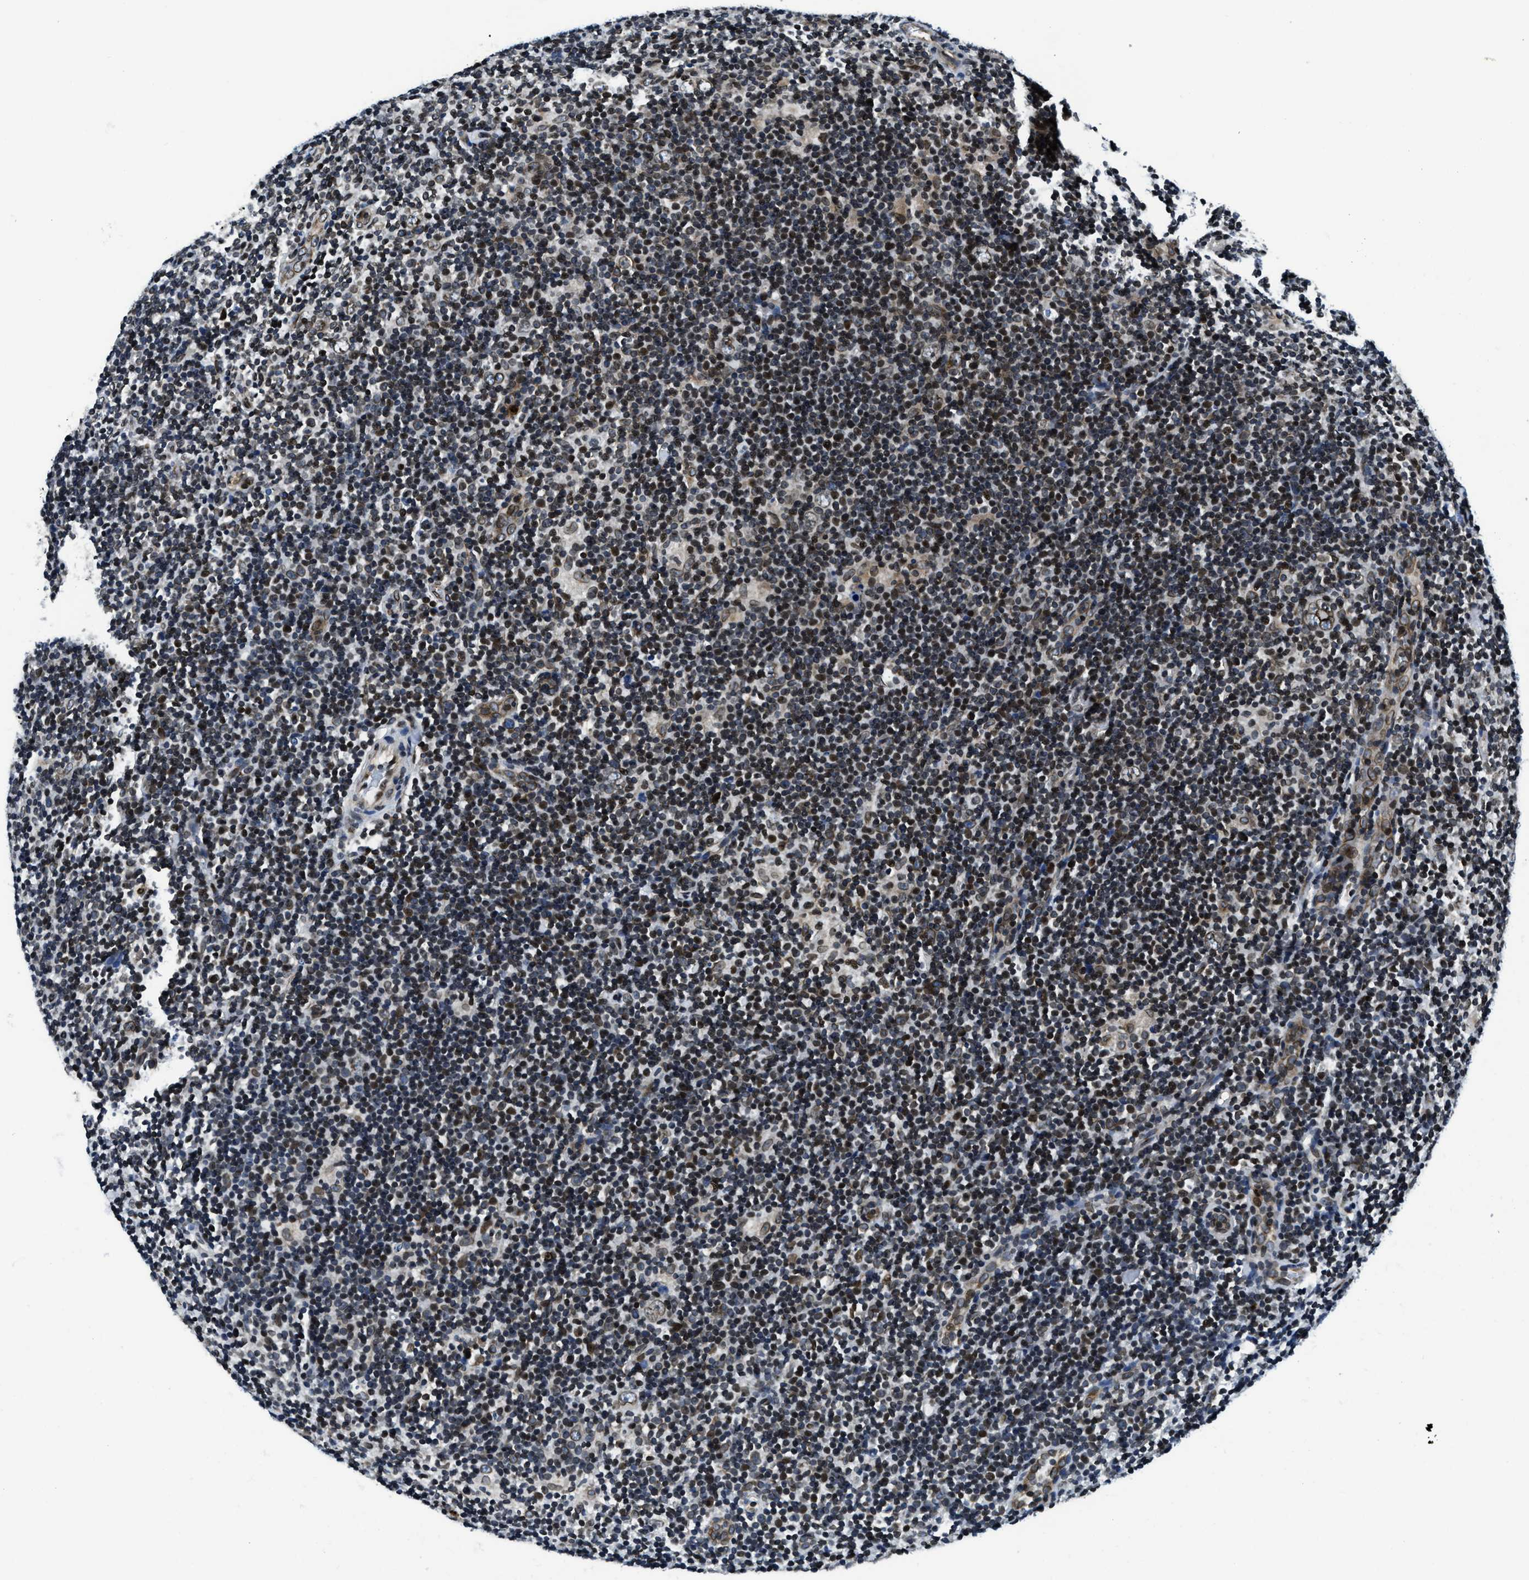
{"staining": {"intensity": "moderate", "quantity": "25%-75%", "location": "nuclear"}, "tissue": "lymphoma", "cell_type": "Tumor cells", "image_type": "cancer", "snomed": [{"axis": "morphology", "description": "Hodgkin's disease, NOS"}, {"axis": "topography", "description": "Lymph node"}], "caption": "Lymphoma stained for a protein (brown) demonstrates moderate nuclear positive expression in approximately 25%-75% of tumor cells.", "gene": "ZC3HC1", "patient": {"sex": "female", "age": 57}}